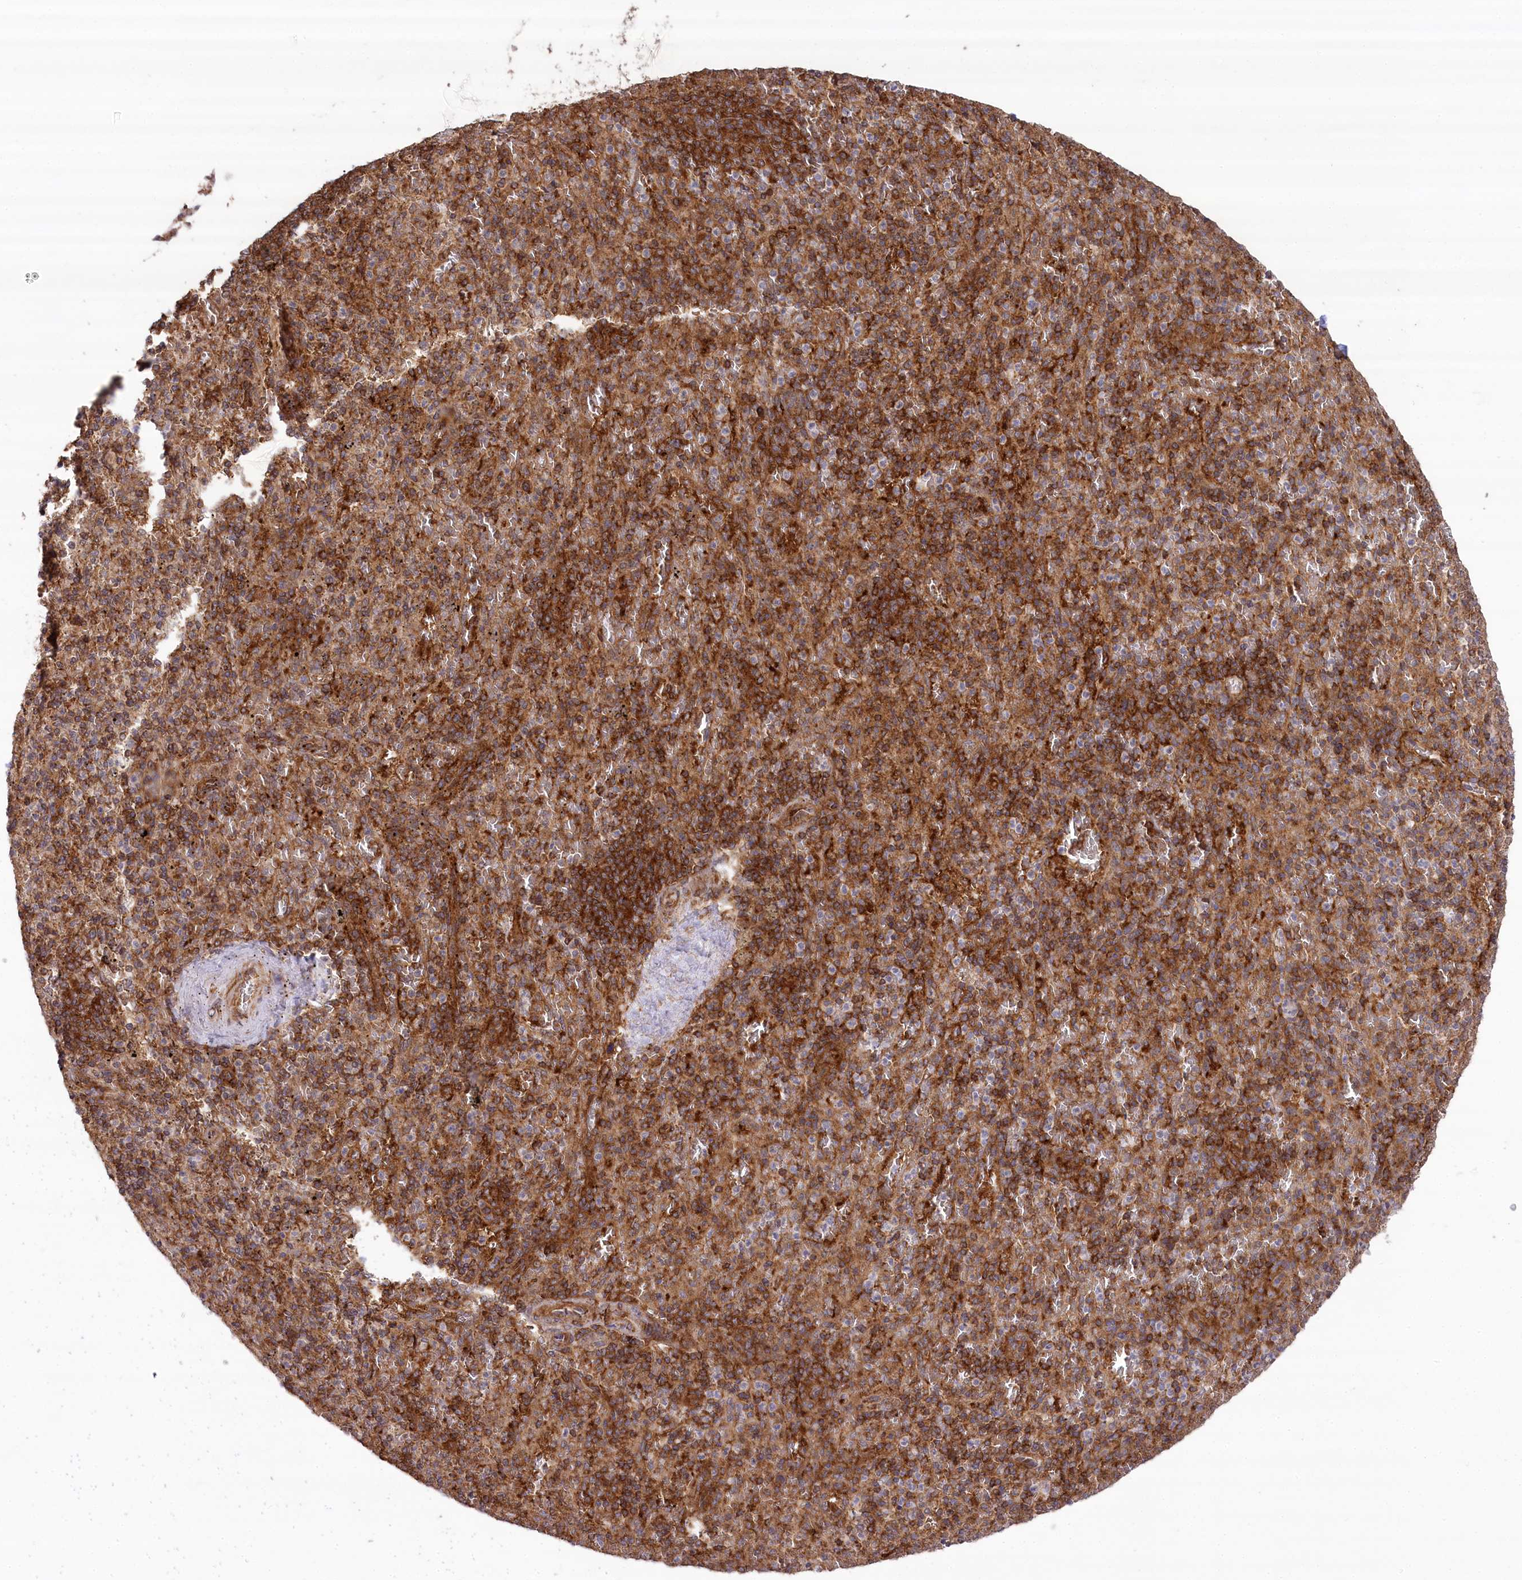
{"staining": {"intensity": "strong", "quantity": "25%-75%", "location": "cytoplasmic/membranous"}, "tissue": "spleen", "cell_type": "Cells in red pulp", "image_type": "normal", "snomed": [{"axis": "morphology", "description": "Normal tissue, NOS"}, {"axis": "topography", "description": "Spleen"}], "caption": "IHC (DAB (3,3'-diaminobenzidine)) staining of normal human spleen reveals strong cytoplasmic/membranous protein staining in about 25%-75% of cells in red pulp.", "gene": "CCDC91", "patient": {"sex": "male", "age": 82}}